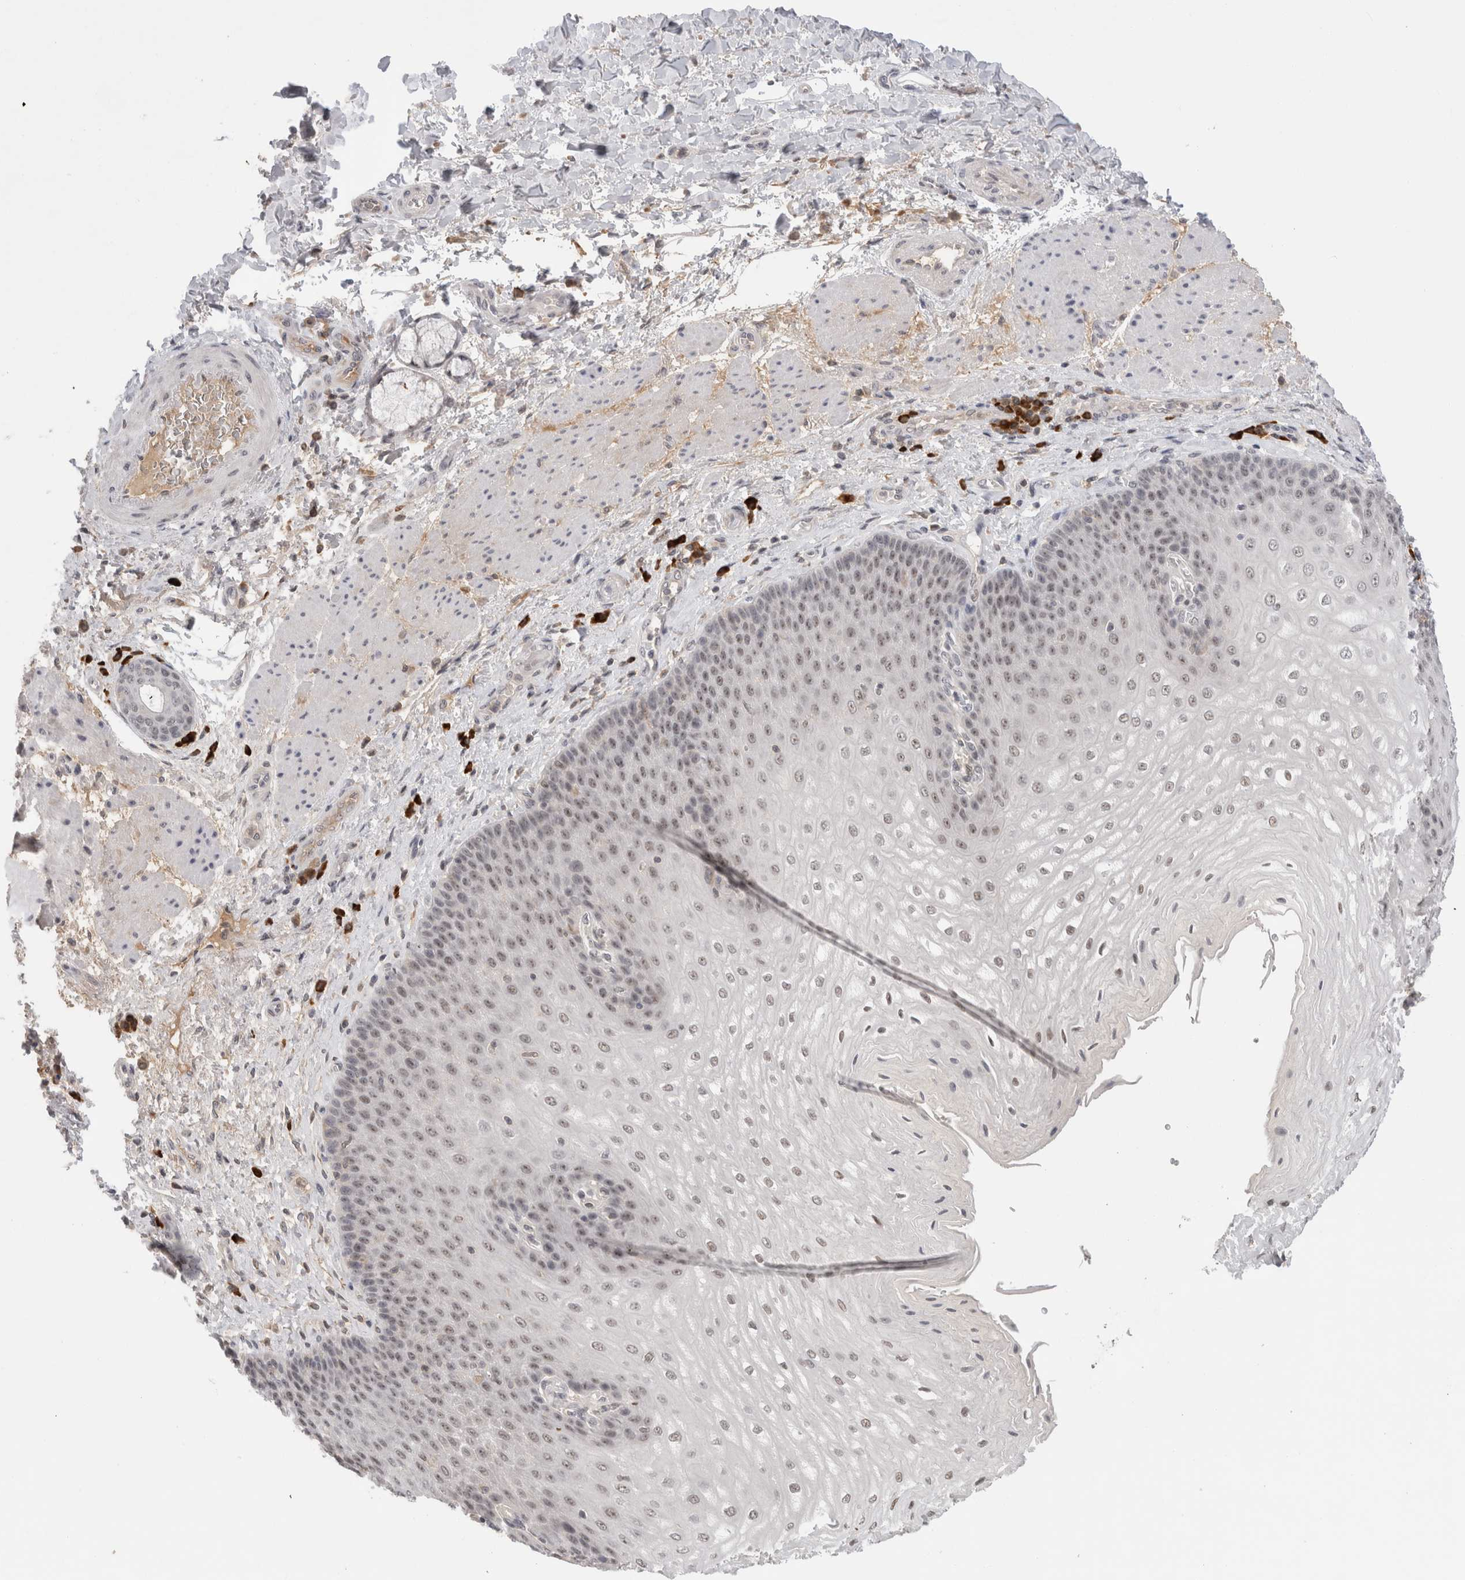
{"staining": {"intensity": "moderate", "quantity": ">75%", "location": "nuclear"}, "tissue": "esophagus", "cell_type": "Squamous epithelial cells", "image_type": "normal", "snomed": [{"axis": "morphology", "description": "Normal tissue, NOS"}, {"axis": "topography", "description": "Esophagus"}], "caption": "Immunohistochemistry staining of unremarkable esophagus, which demonstrates medium levels of moderate nuclear positivity in about >75% of squamous epithelial cells indicating moderate nuclear protein positivity. The staining was performed using DAB (brown) for protein detection and nuclei were counterstained in hematoxylin (blue).", "gene": "ZNF24", "patient": {"sex": "male", "age": 54}}